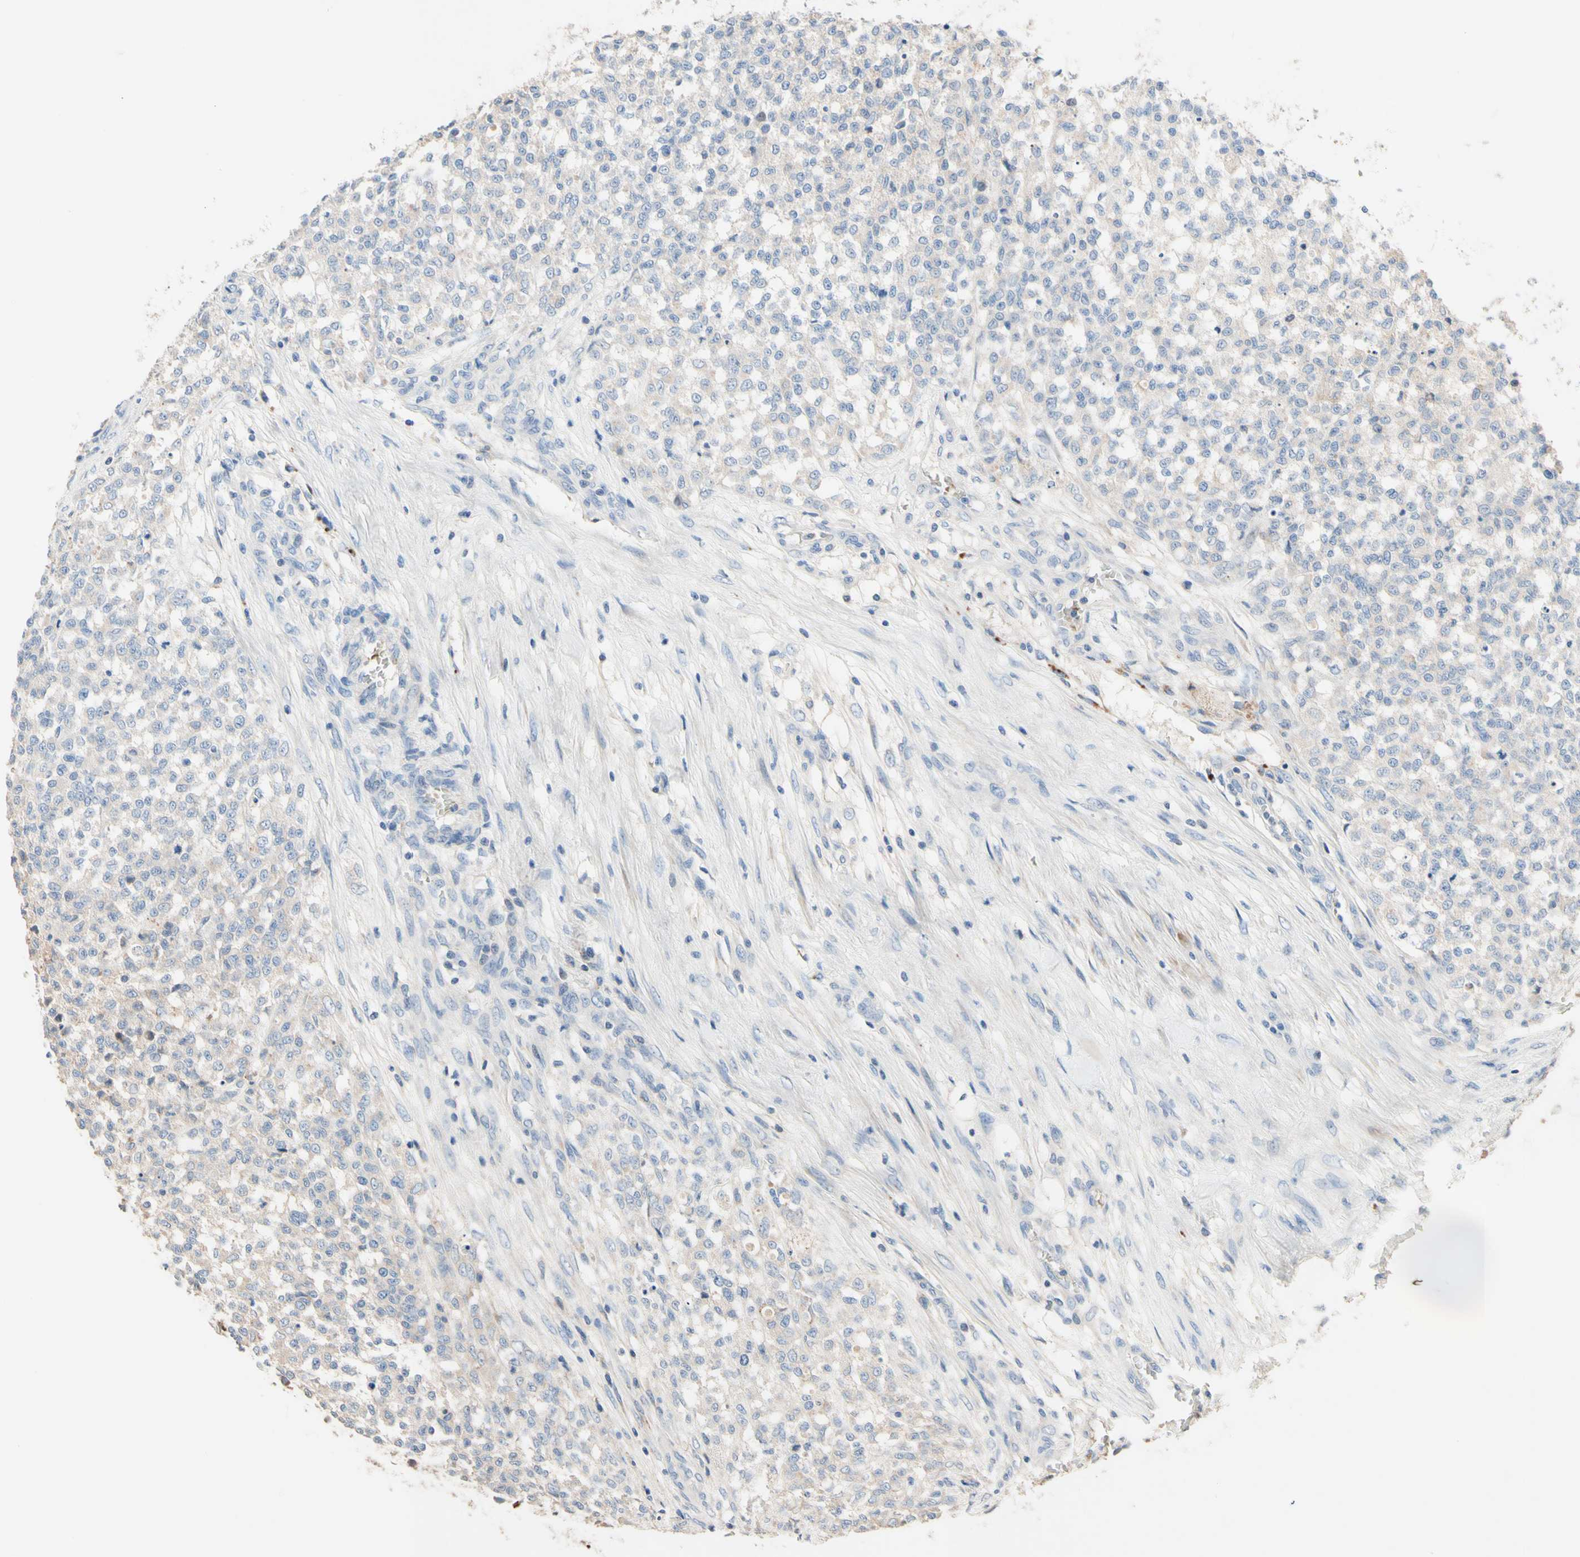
{"staining": {"intensity": "negative", "quantity": "none", "location": "none"}, "tissue": "testis cancer", "cell_type": "Tumor cells", "image_type": "cancer", "snomed": [{"axis": "morphology", "description": "Seminoma, NOS"}, {"axis": "topography", "description": "Testis"}], "caption": "Tumor cells show no significant protein staining in testis seminoma.", "gene": "CDON", "patient": {"sex": "male", "age": 59}}